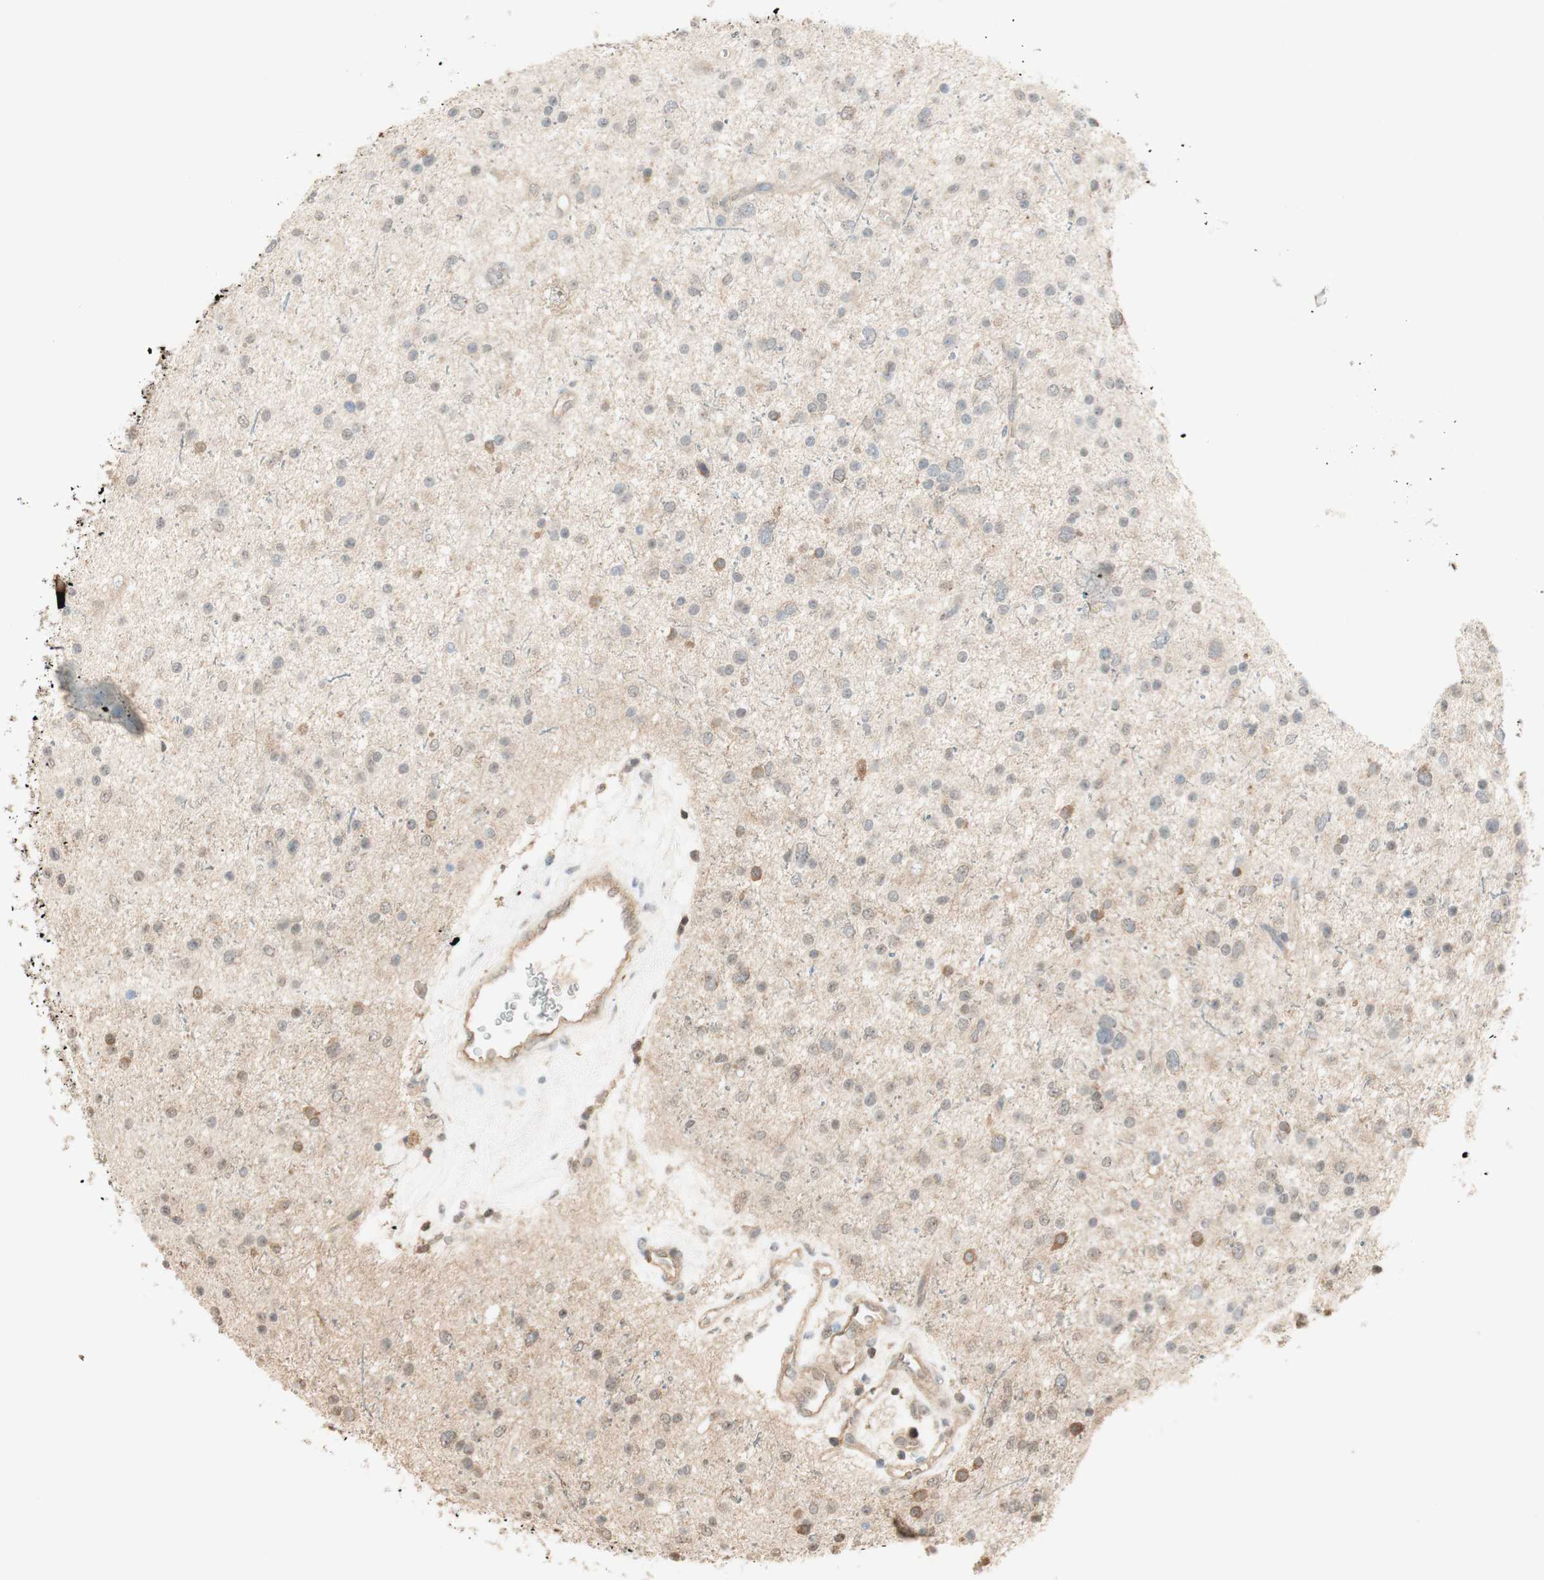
{"staining": {"intensity": "moderate", "quantity": "<25%", "location": "cytoplasmic/membranous"}, "tissue": "glioma", "cell_type": "Tumor cells", "image_type": "cancer", "snomed": [{"axis": "morphology", "description": "Glioma, malignant, Low grade"}, {"axis": "topography", "description": "Brain"}], "caption": "The histopathology image demonstrates immunohistochemical staining of glioma. There is moderate cytoplasmic/membranous staining is identified in approximately <25% of tumor cells. The protein of interest is stained brown, and the nuclei are stained in blue (DAB IHC with brightfield microscopy, high magnification).", "gene": "SPINT2", "patient": {"sex": "female", "age": 37}}